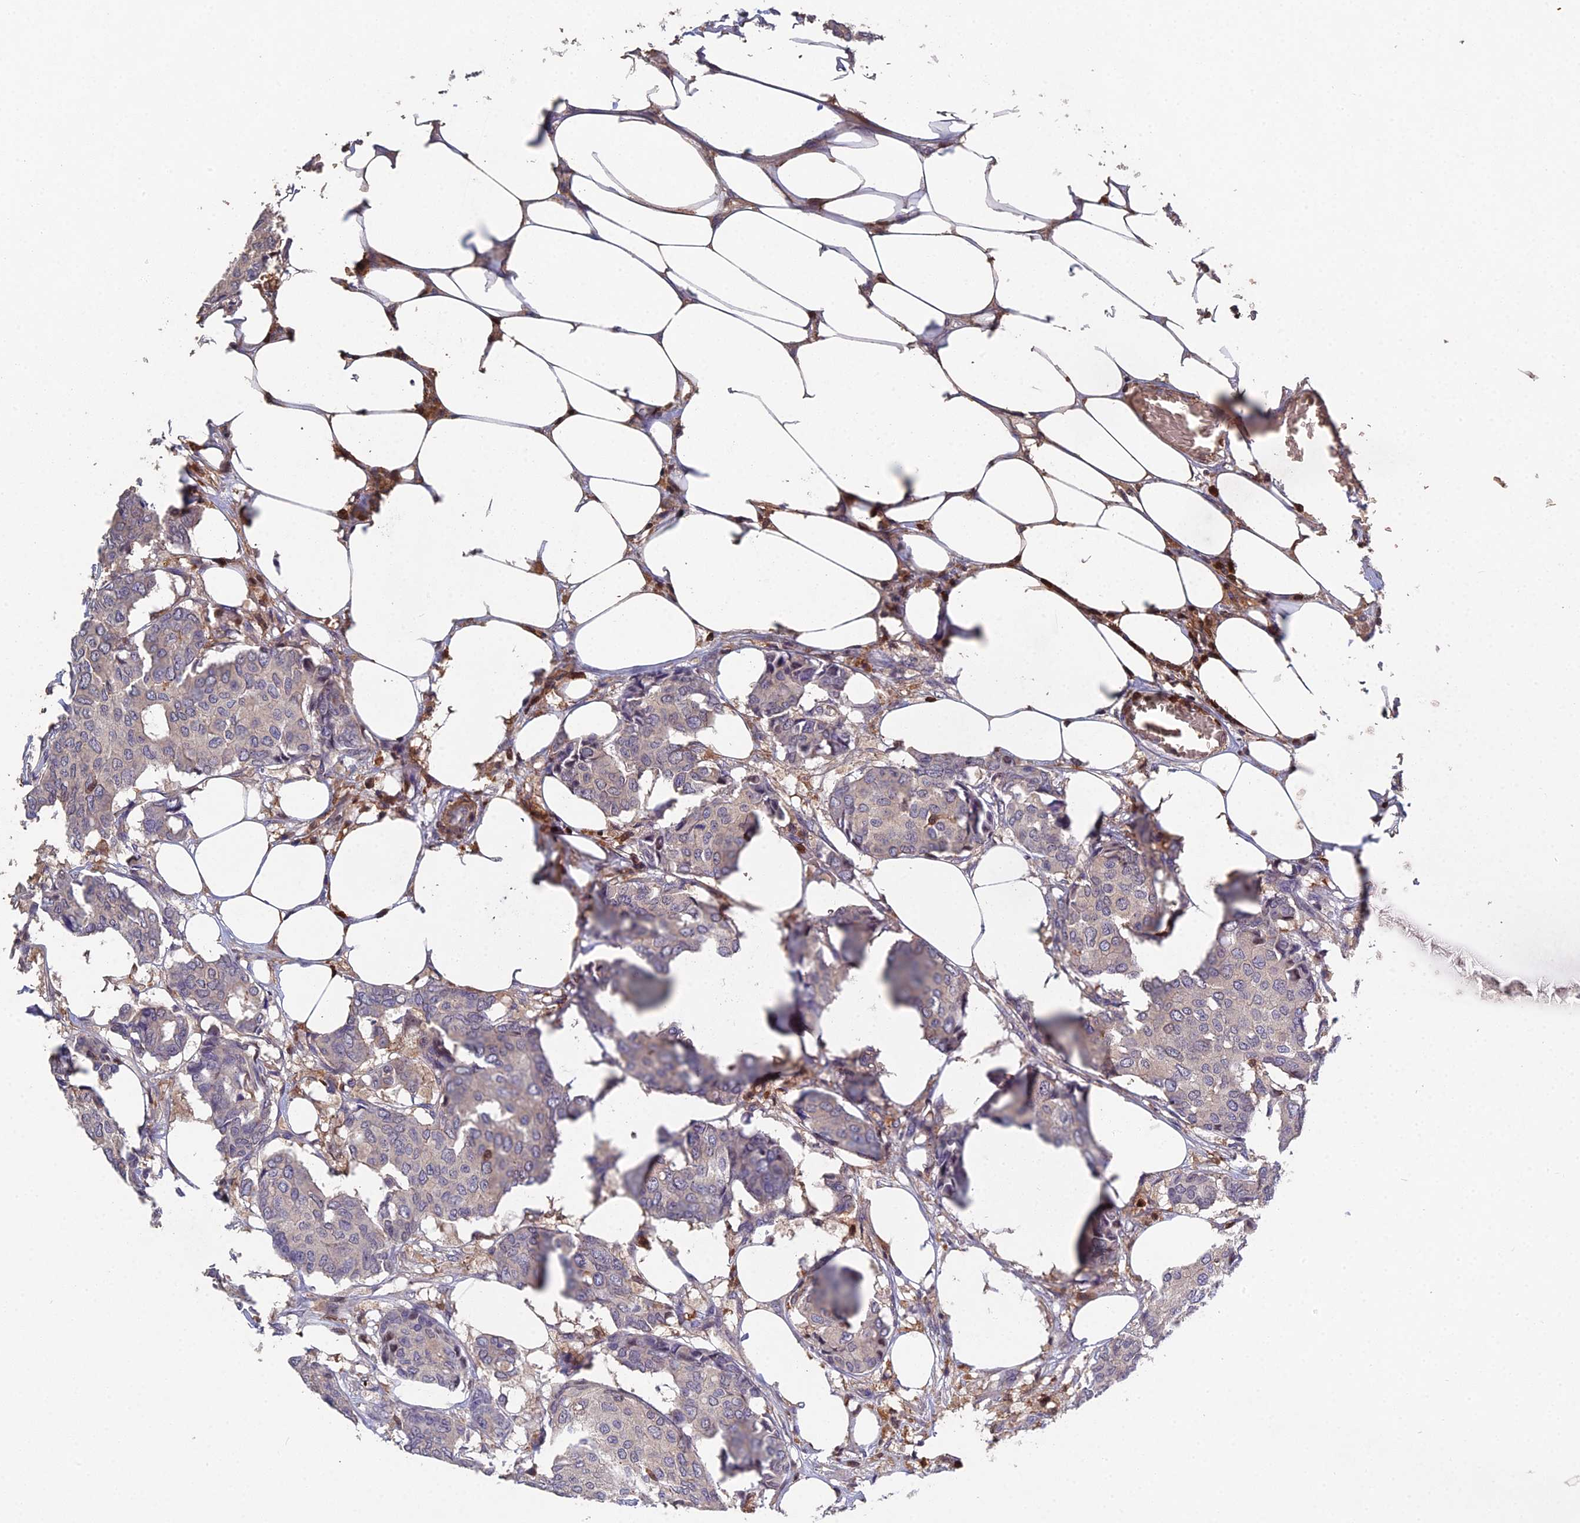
{"staining": {"intensity": "negative", "quantity": "none", "location": "none"}, "tissue": "breast cancer", "cell_type": "Tumor cells", "image_type": "cancer", "snomed": [{"axis": "morphology", "description": "Duct carcinoma"}, {"axis": "topography", "description": "Breast"}], "caption": "Breast invasive ductal carcinoma stained for a protein using IHC shows no positivity tumor cells.", "gene": "GALK2", "patient": {"sex": "female", "age": 75}}